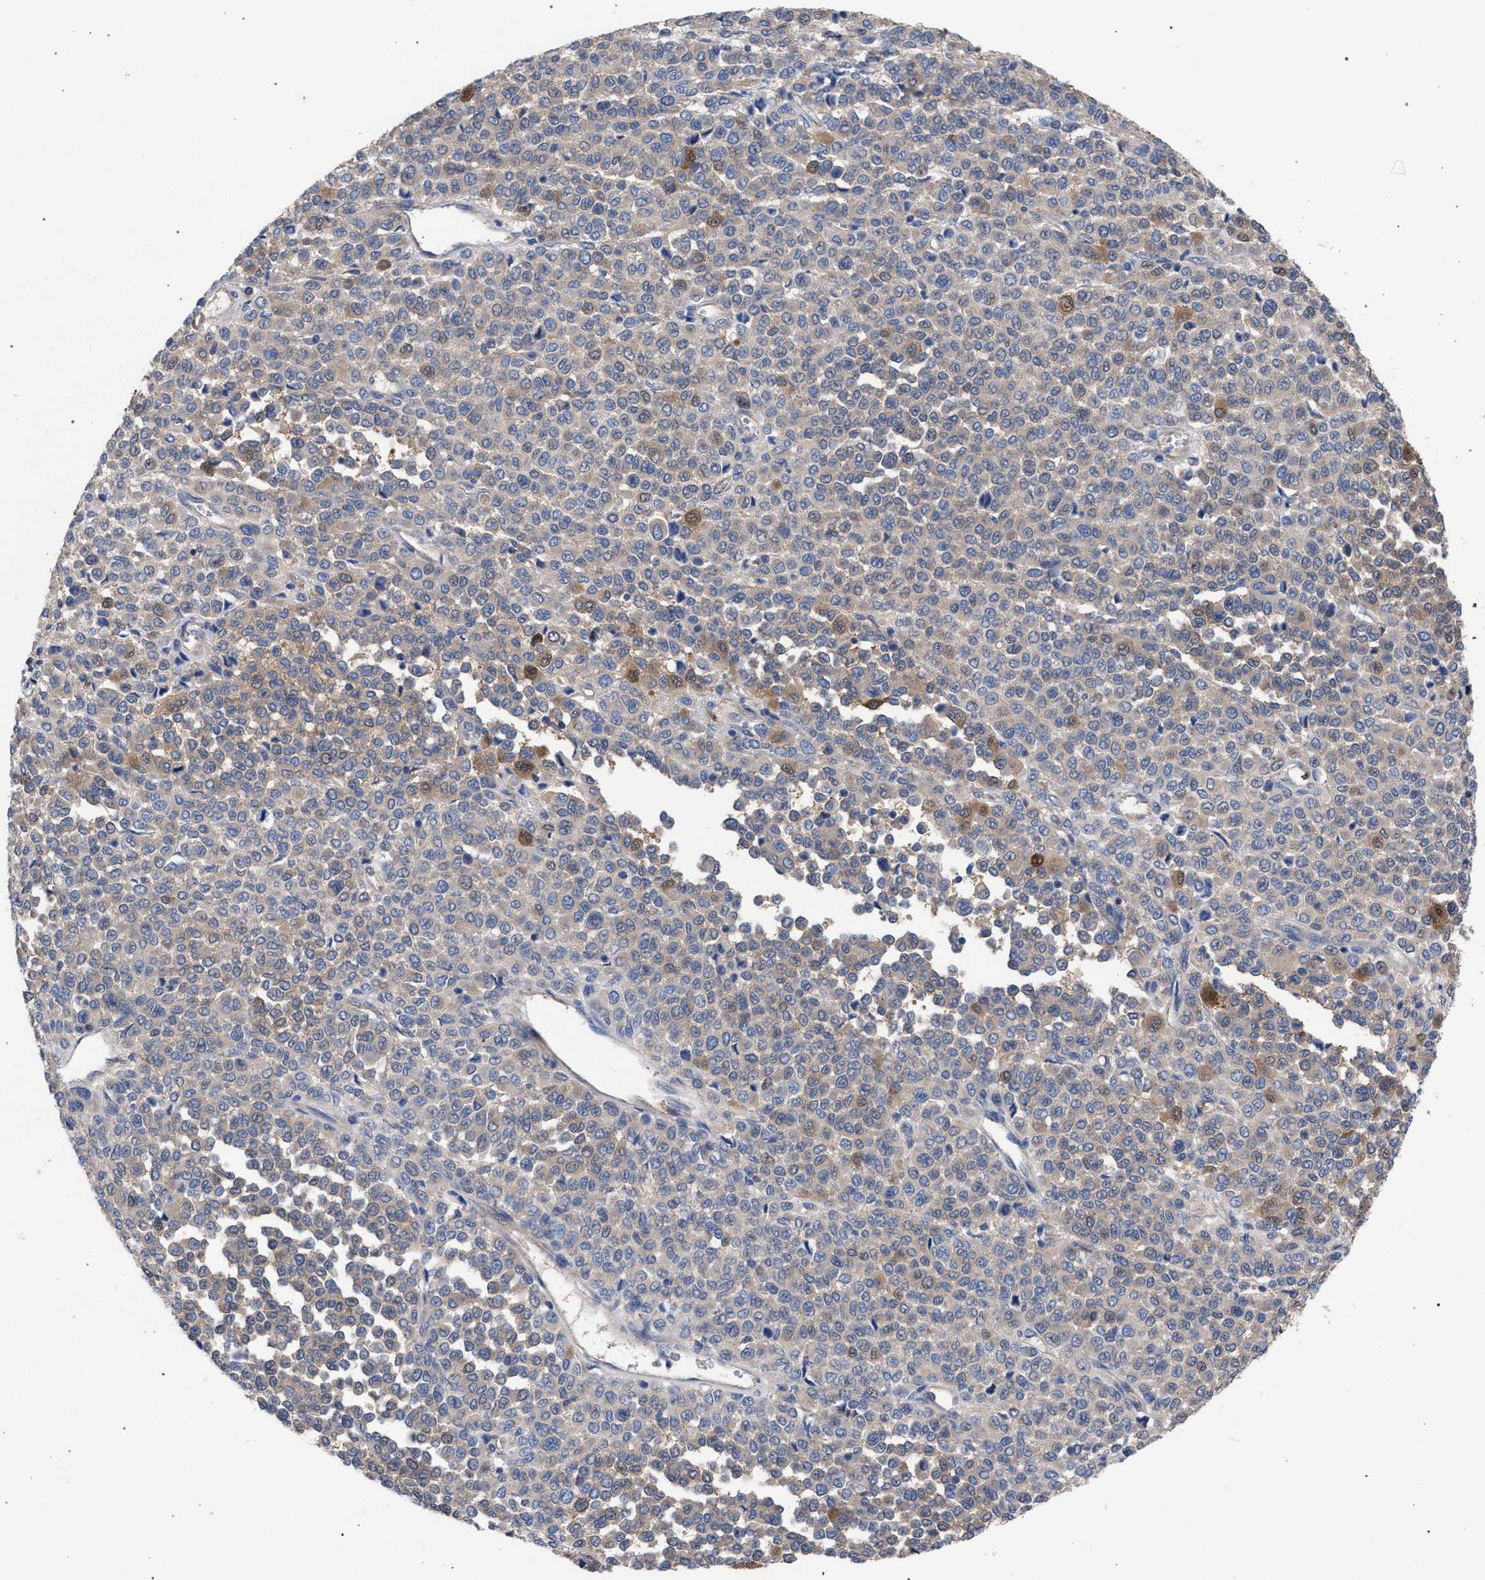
{"staining": {"intensity": "weak", "quantity": "<25%", "location": "cytoplasmic/membranous"}, "tissue": "melanoma", "cell_type": "Tumor cells", "image_type": "cancer", "snomed": [{"axis": "morphology", "description": "Malignant melanoma, Metastatic site"}, {"axis": "topography", "description": "Pancreas"}], "caption": "IHC photomicrograph of neoplastic tissue: melanoma stained with DAB displays no significant protein positivity in tumor cells.", "gene": "GMPR", "patient": {"sex": "female", "age": 30}}